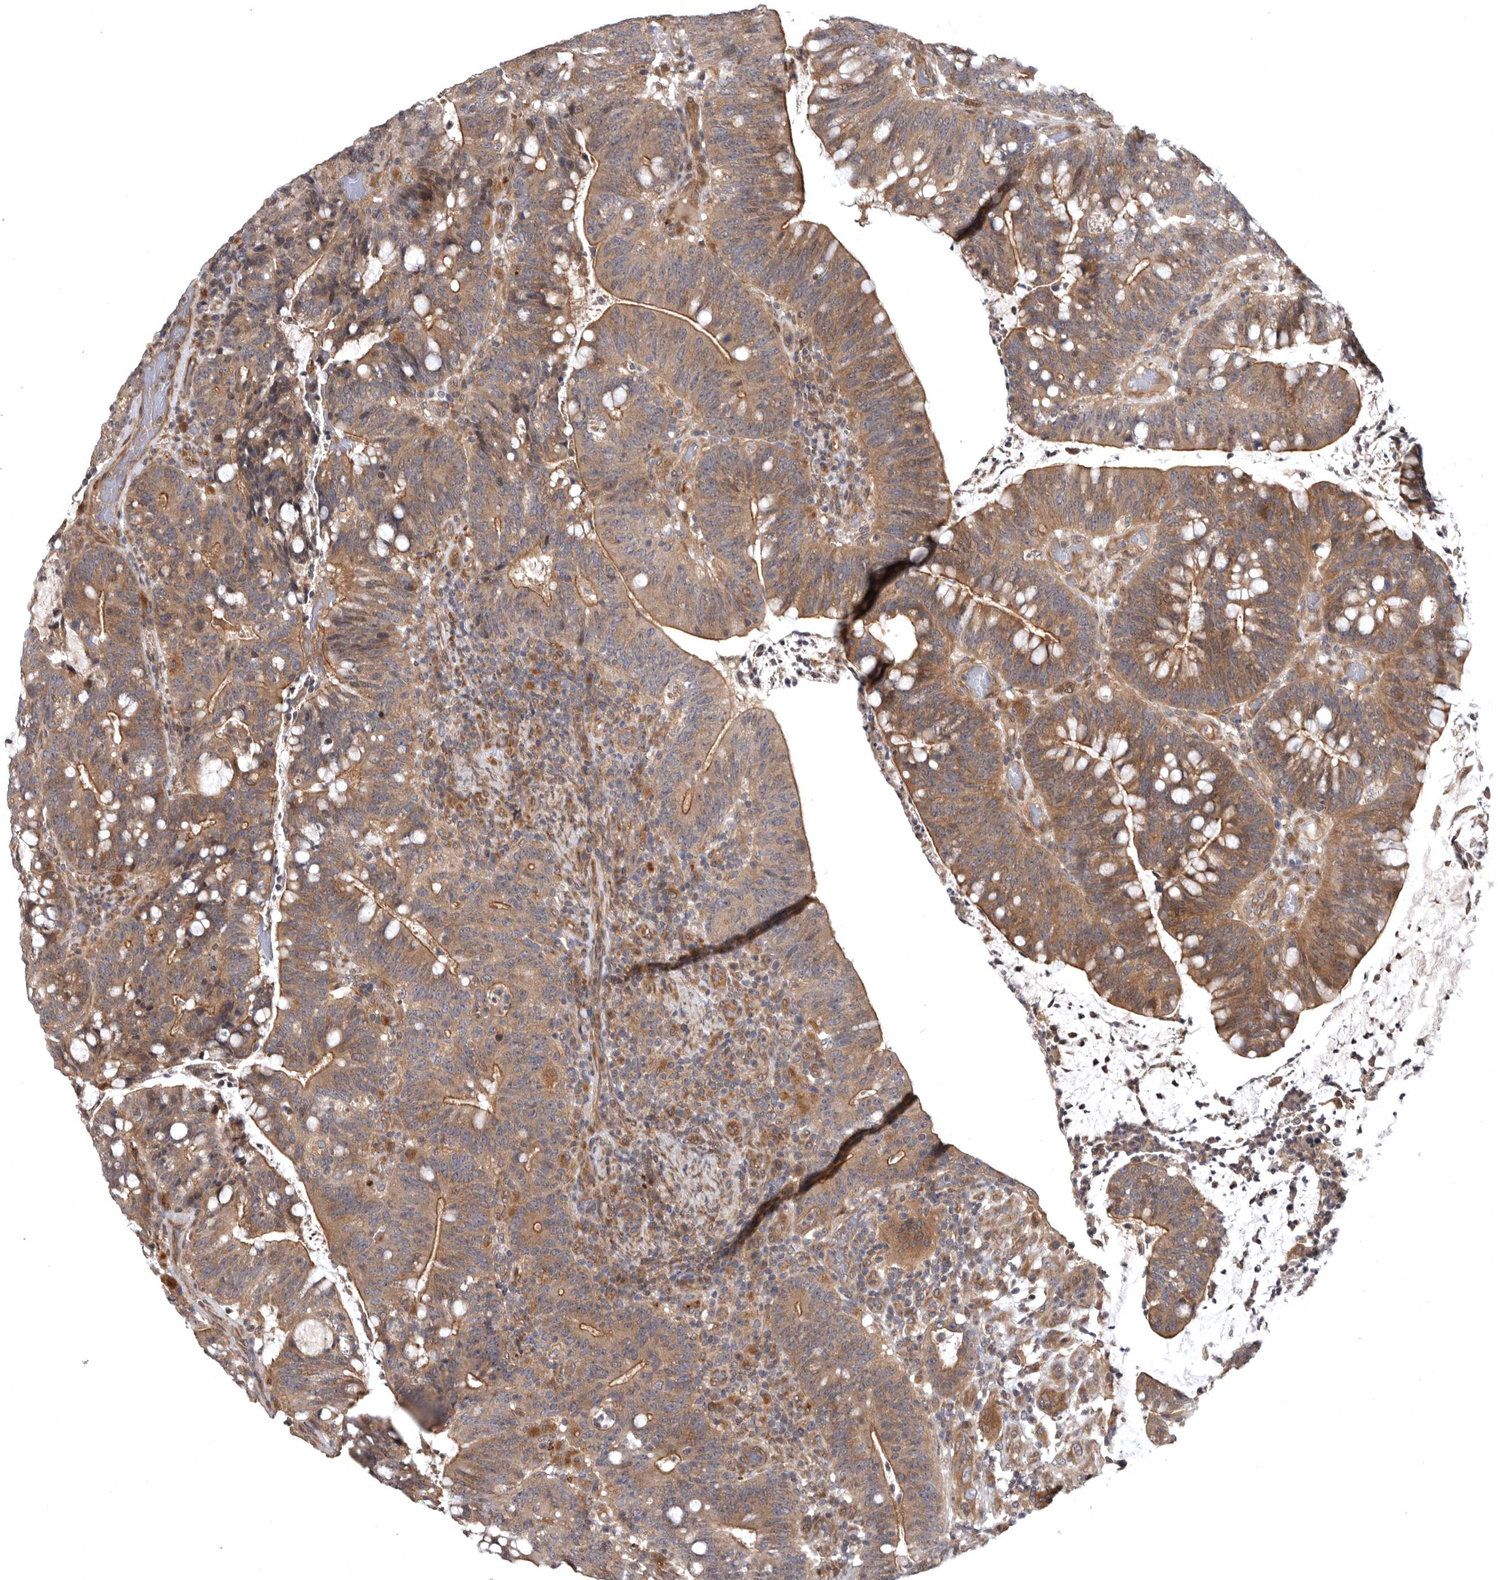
{"staining": {"intensity": "moderate", "quantity": ">75%", "location": "cytoplasmic/membranous"}, "tissue": "colorectal cancer", "cell_type": "Tumor cells", "image_type": "cancer", "snomed": [{"axis": "morphology", "description": "Adenocarcinoma, NOS"}, {"axis": "topography", "description": "Colon"}], "caption": "Protein staining by IHC demonstrates moderate cytoplasmic/membranous positivity in about >75% of tumor cells in colorectal cancer (adenocarcinoma).", "gene": "CUEDC1", "patient": {"sex": "female", "age": 66}}